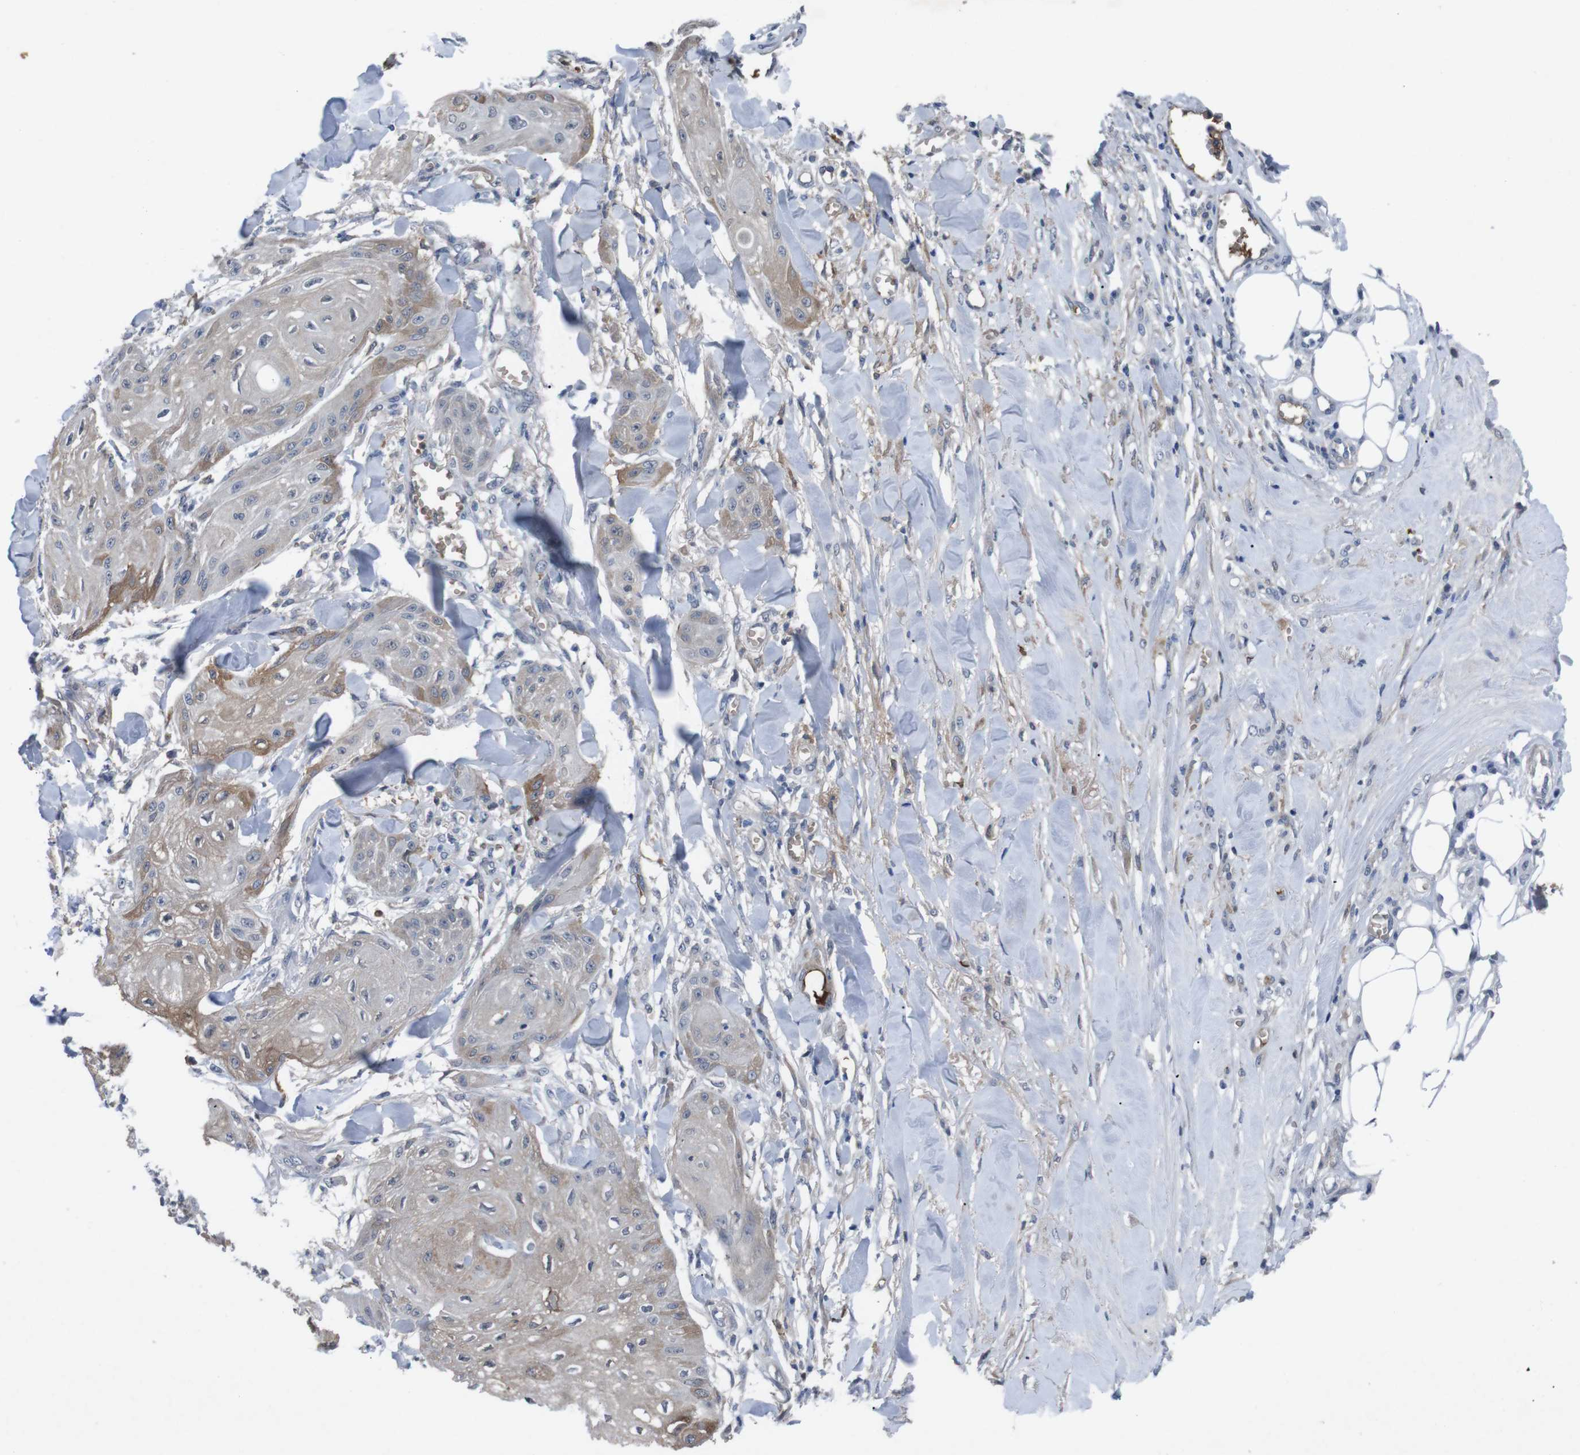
{"staining": {"intensity": "moderate", "quantity": "<25%", "location": "cytoplasmic/membranous"}, "tissue": "skin cancer", "cell_type": "Tumor cells", "image_type": "cancer", "snomed": [{"axis": "morphology", "description": "Squamous cell carcinoma, NOS"}, {"axis": "topography", "description": "Skin"}], "caption": "A high-resolution micrograph shows IHC staining of skin cancer, which reveals moderate cytoplasmic/membranous expression in about <25% of tumor cells.", "gene": "SPTB", "patient": {"sex": "male", "age": 74}}